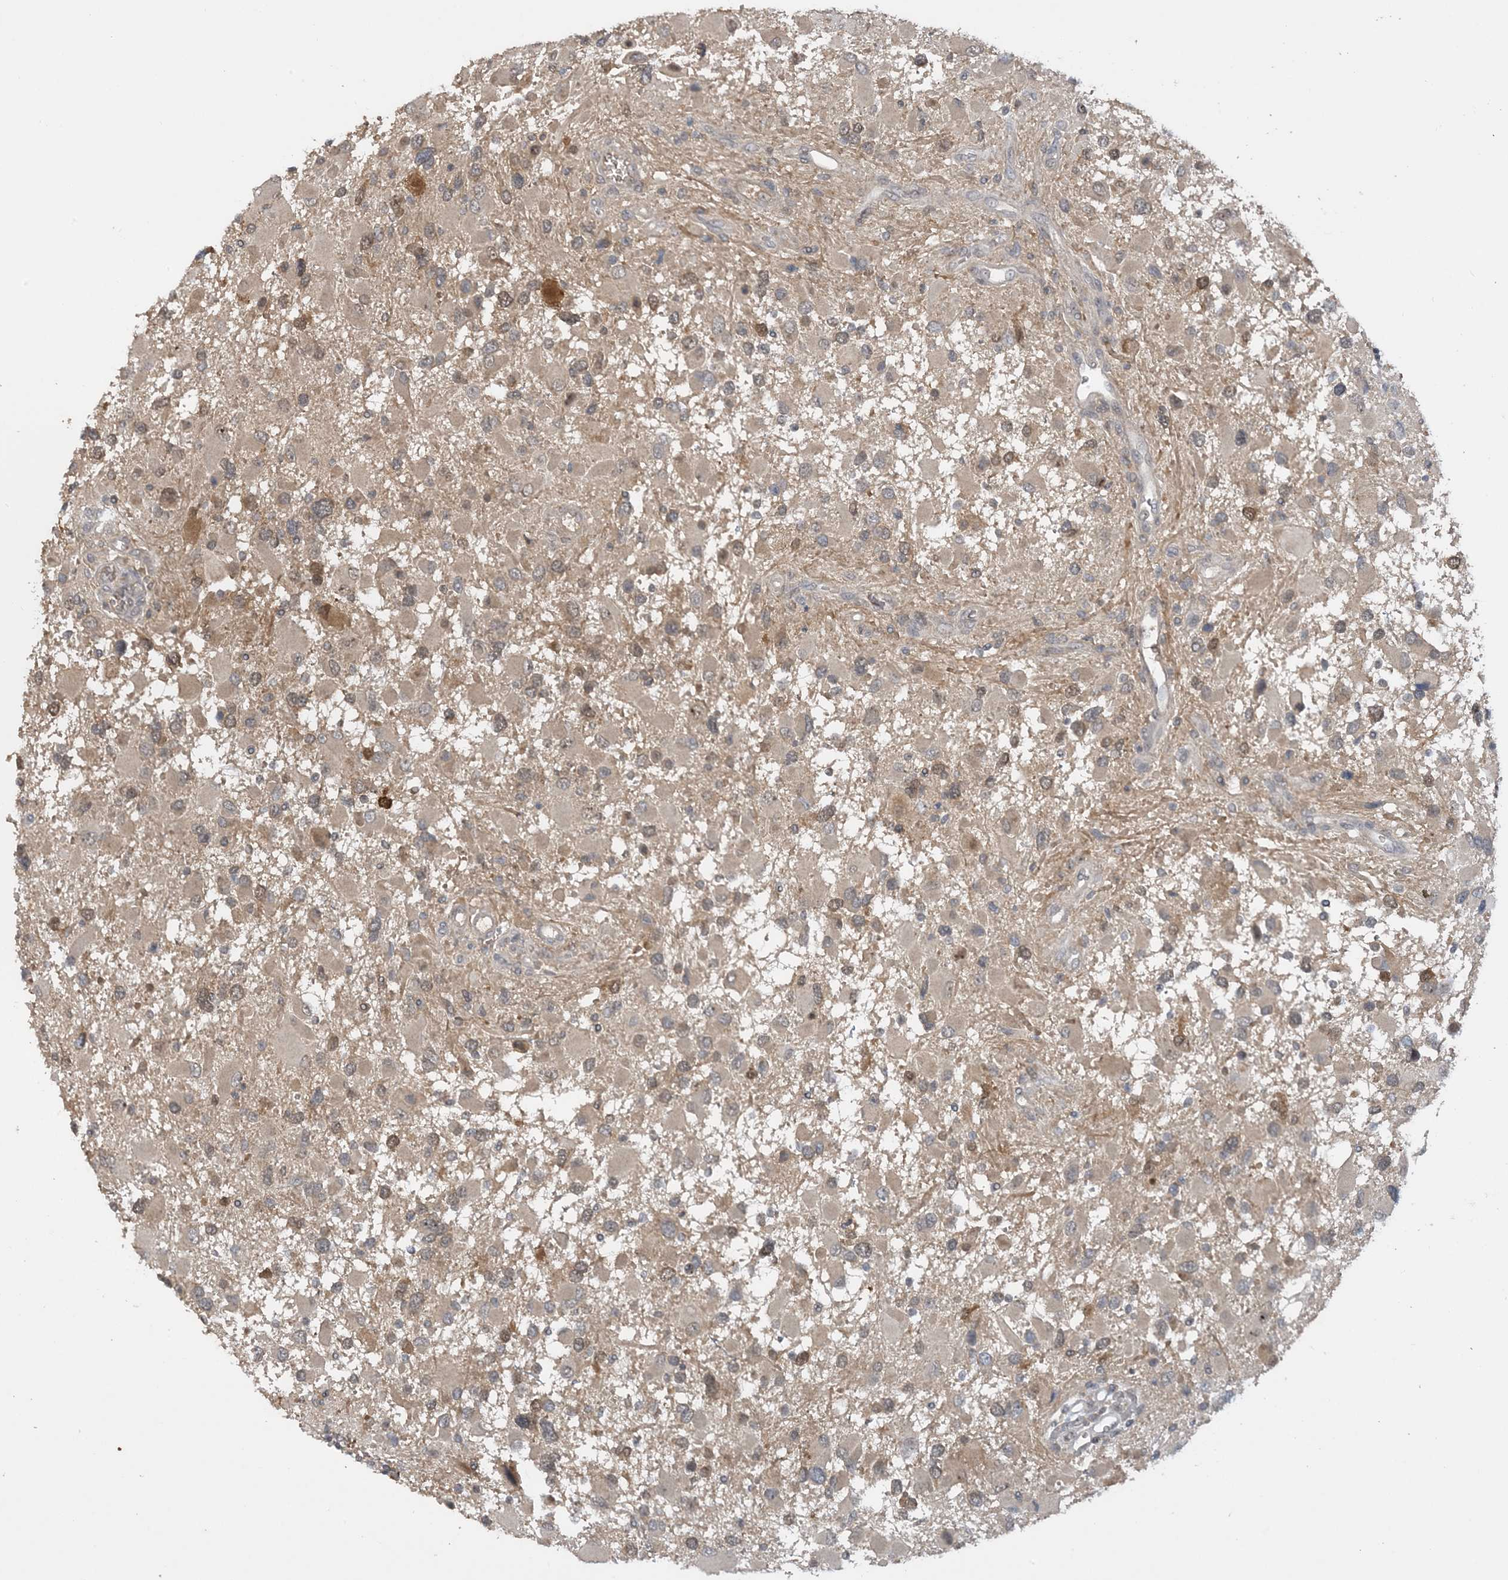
{"staining": {"intensity": "weak", "quantity": "25%-75%", "location": "cytoplasmic/membranous,nuclear"}, "tissue": "glioma", "cell_type": "Tumor cells", "image_type": "cancer", "snomed": [{"axis": "morphology", "description": "Glioma, malignant, High grade"}, {"axis": "topography", "description": "Brain"}], "caption": "Protein expression analysis of glioma reveals weak cytoplasmic/membranous and nuclear expression in about 25%-75% of tumor cells.", "gene": "UBE2E1", "patient": {"sex": "male", "age": 53}}